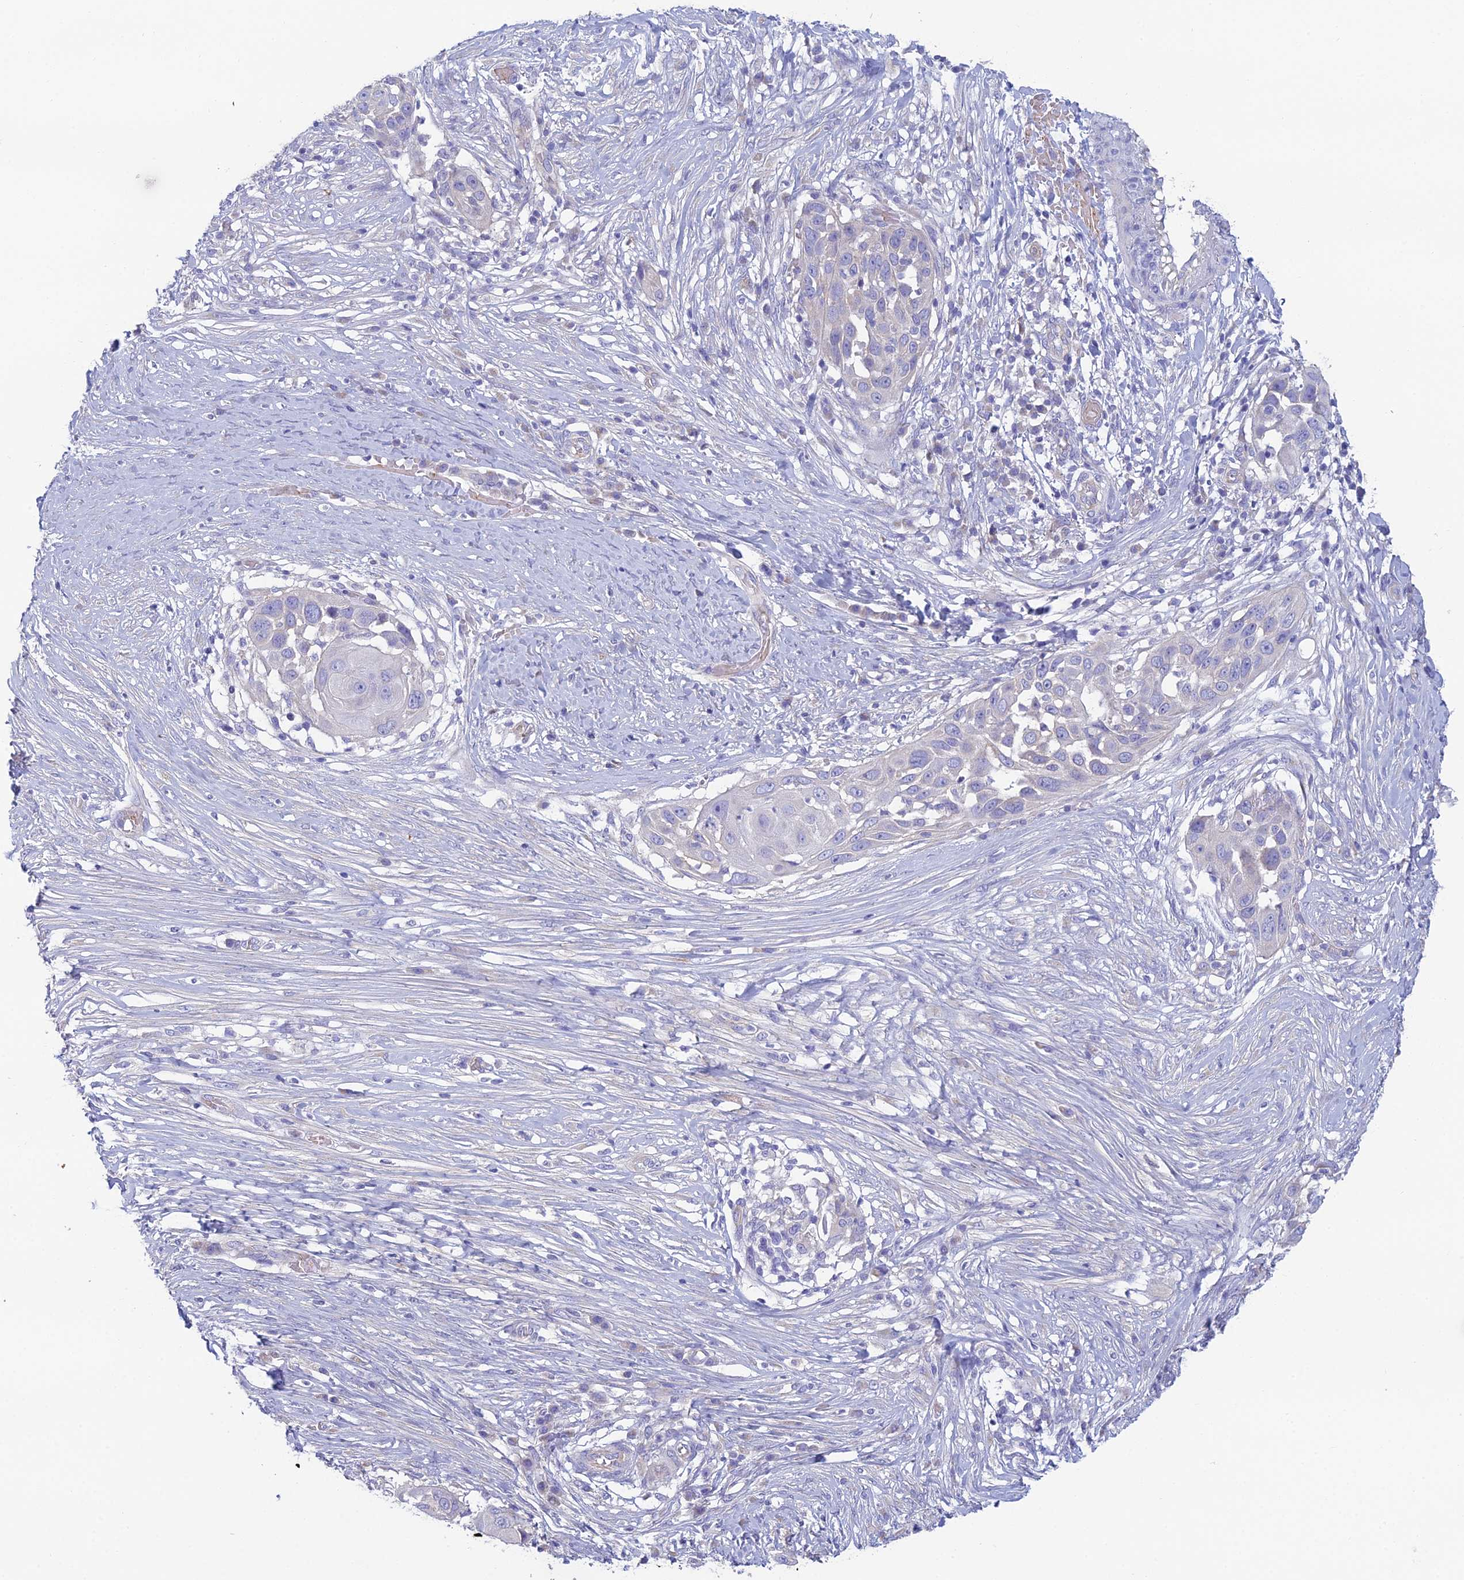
{"staining": {"intensity": "negative", "quantity": "none", "location": "none"}, "tissue": "skin cancer", "cell_type": "Tumor cells", "image_type": "cancer", "snomed": [{"axis": "morphology", "description": "Squamous cell carcinoma, NOS"}, {"axis": "topography", "description": "Skin"}], "caption": "IHC micrograph of neoplastic tissue: squamous cell carcinoma (skin) stained with DAB (3,3'-diaminobenzidine) shows no significant protein staining in tumor cells.", "gene": "ZNF564", "patient": {"sex": "female", "age": 44}}